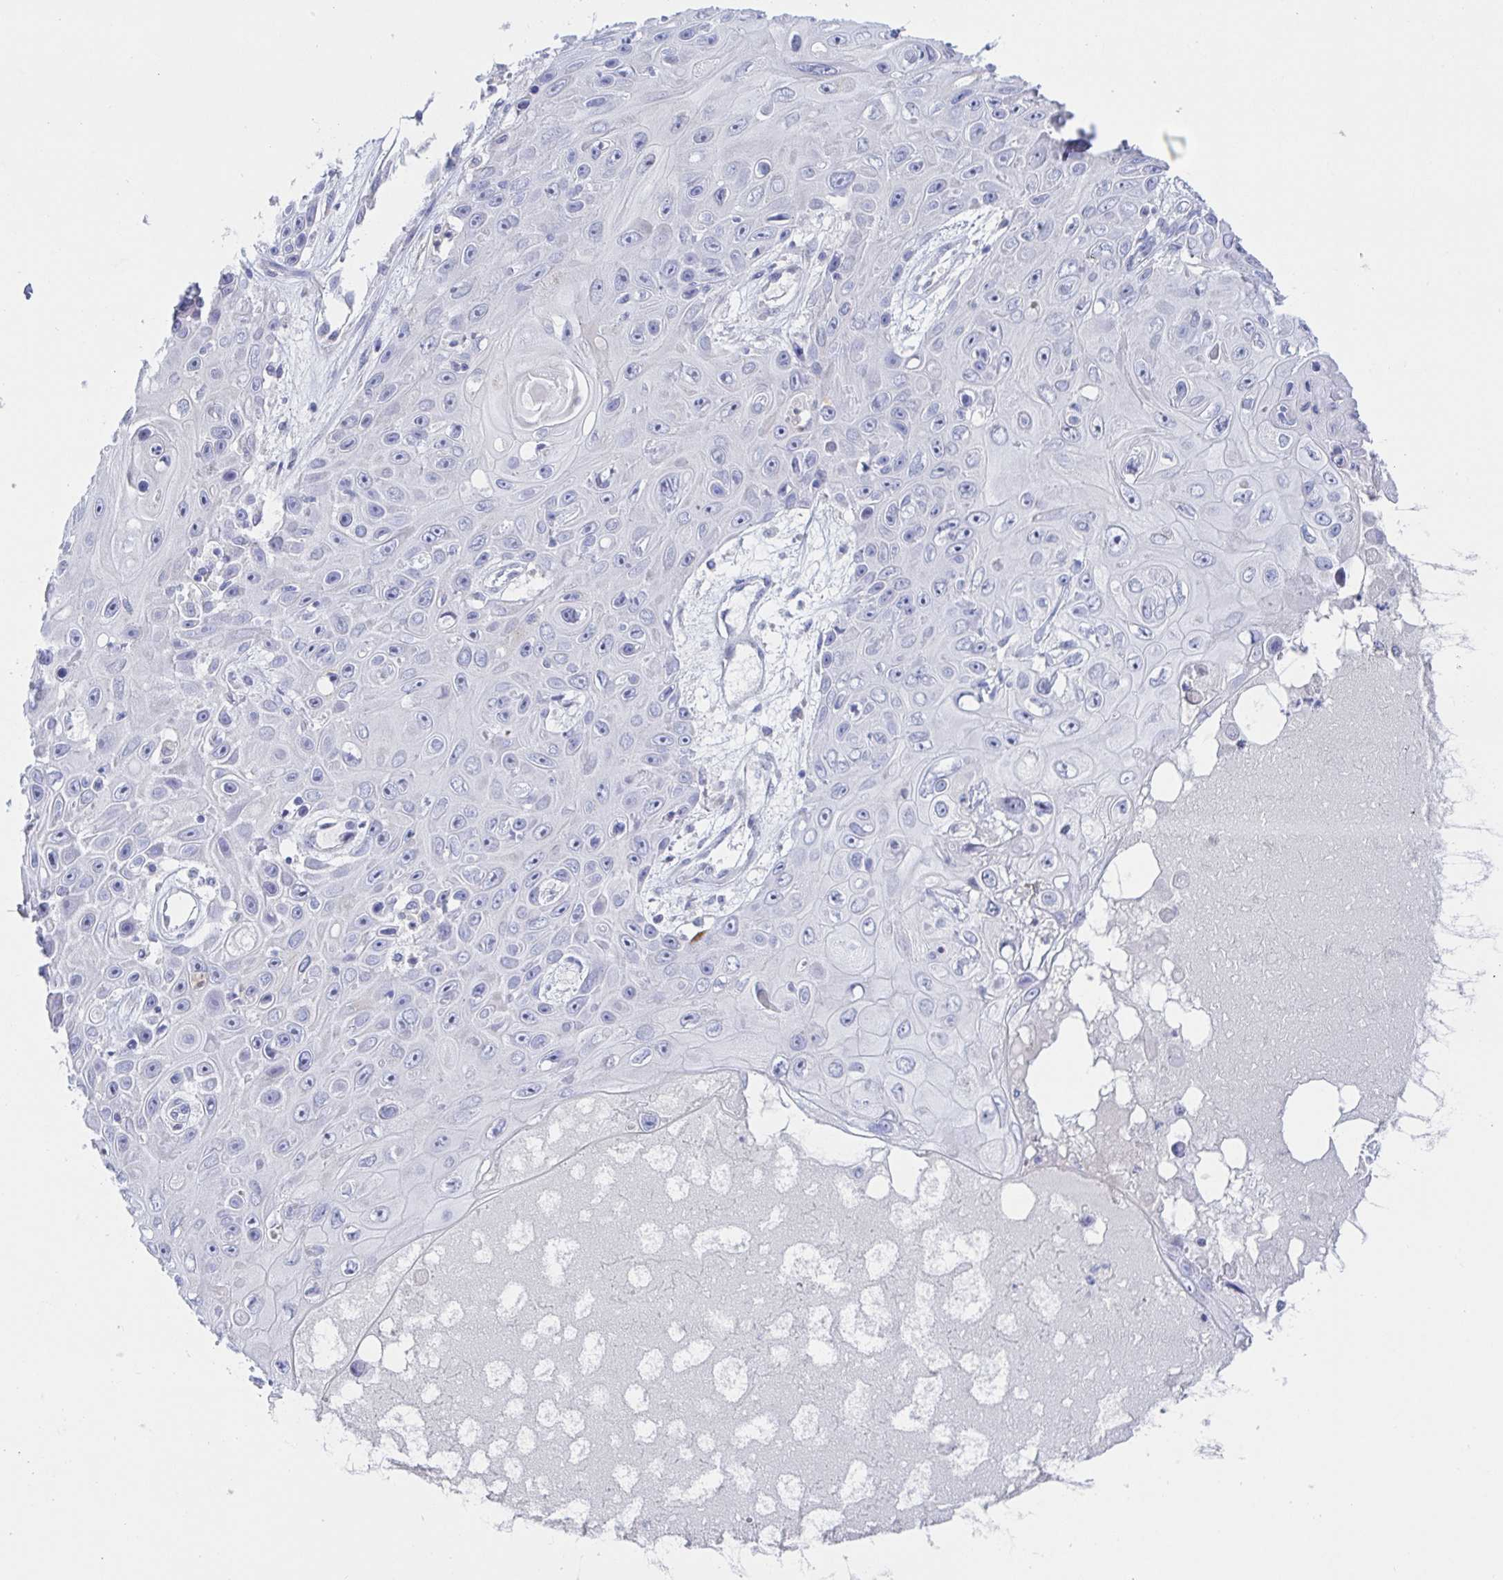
{"staining": {"intensity": "negative", "quantity": "none", "location": "none"}, "tissue": "skin cancer", "cell_type": "Tumor cells", "image_type": "cancer", "snomed": [{"axis": "morphology", "description": "Squamous cell carcinoma, NOS"}, {"axis": "topography", "description": "Skin"}], "caption": "DAB (3,3'-diaminobenzidine) immunohistochemical staining of human squamous cell carcinoma (skin) demonstrates no significant expression in tumor cells.", "gene": "SIAH3", "patient": {"sex": "male", "age": 82}}